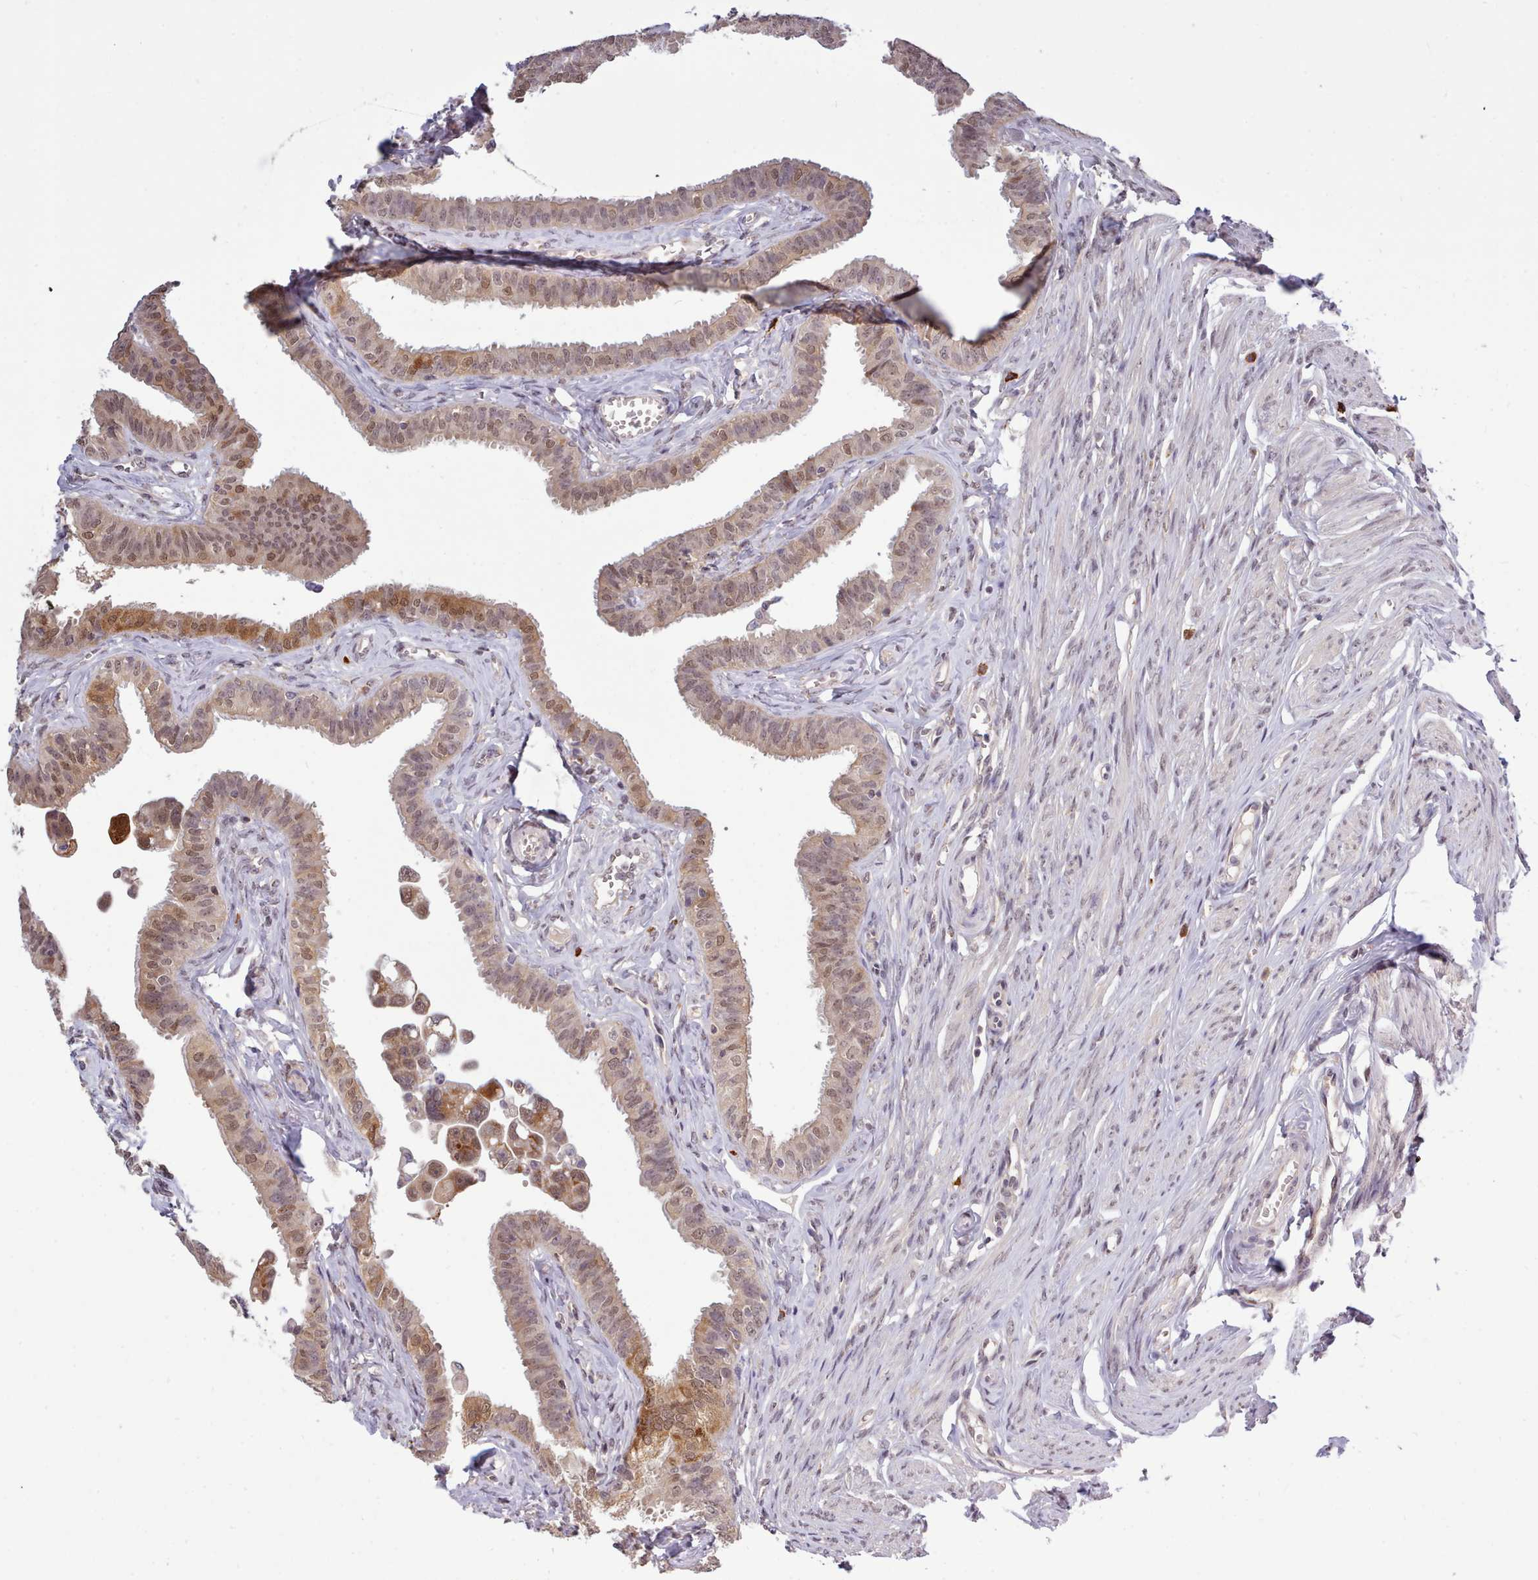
{"staining": {"intensity": "moderate", "quantity": ">75%", "location": "cytoplasmic/membranous,nuclear"}, "tissue": "fallopian tube", "cell_type": "Glandular cells", "image_type": "normal", "snomed": [{"axis": "morphology", "description": "Normal tissue, NOS"}, {"axis": "morphology", "description": "Carcinoma, NOS"}, {"axis": "topography", "description": "Fallopian tube"}, {"axis": "topography", "description": "Ovary"}], "caption": "Immunohistochemistry (IHC) photomicrograph of unremarkable fallopian tube: human fallopian tube stained using IHC reveals medium levels of moderate protein expression localized specifically in the cytoplasmic/membranous,nuclear of glandular cells, appearing as a cytoplasmic/membranous,nuclear brown color.", "gene": "ARL17A", "patient": {"sex": "female", "age": 59}}